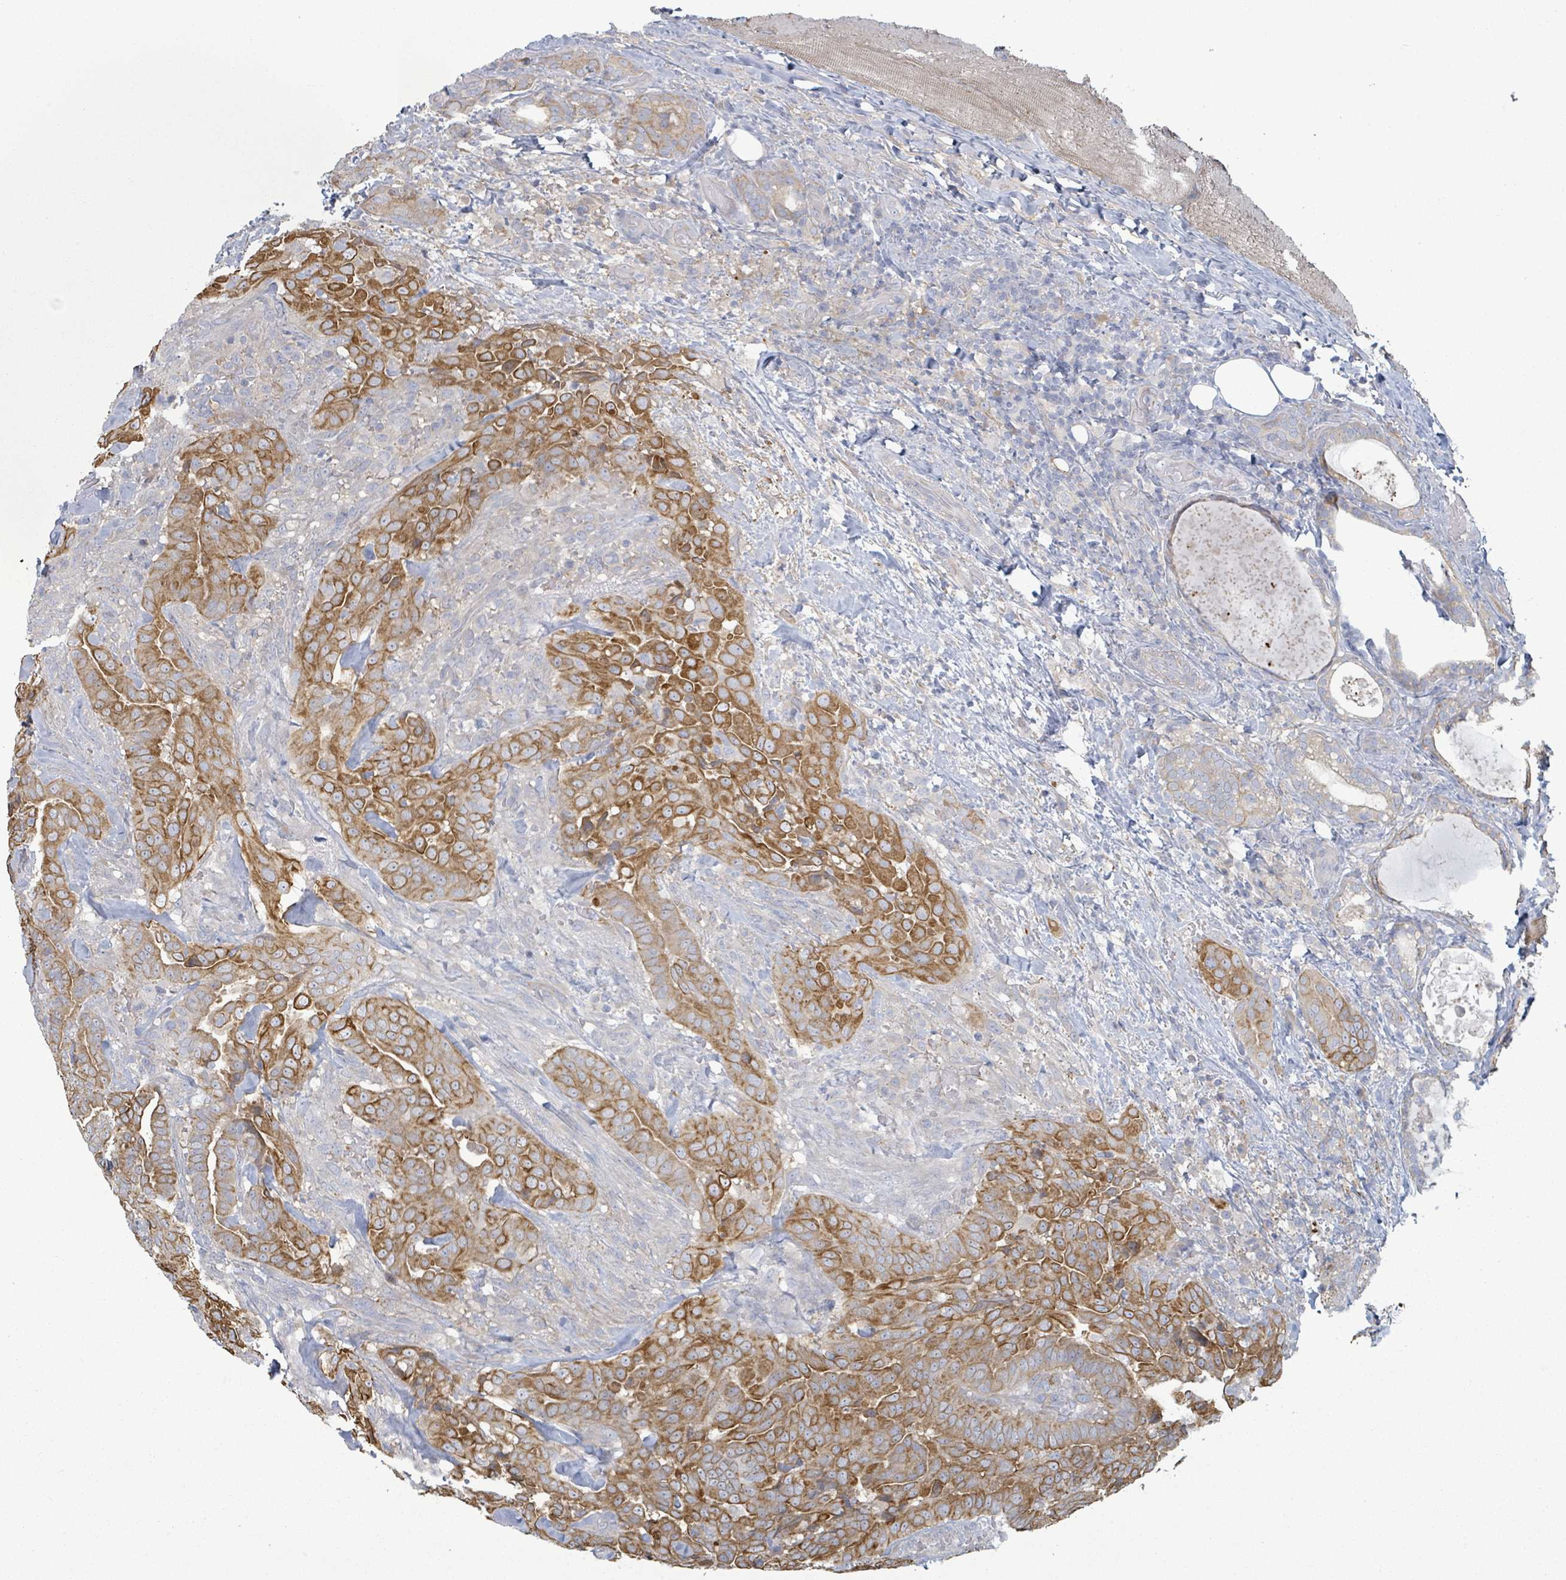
{"staining": {"intensity": "moderate", "quantity": ">75%", "location": "cytoplasmic/membranous"}, "tissue": "thyroid cancer", "cell_type": "Tumor cells", "image_type": "cancer", "snomed": [{"axis": "morphology", "description": "Papillary adenocarcinoma, NOS"}, {"axis": "topography", "description": "Thyroid gland"}], "caption": "This photomicrograph reveals IHC staining of human thyroid cancer (papillary adenocarcinoma), with medium moderate cytoplasmic/membranous staining in approximately >75% of tumor cells.", "gene": "COL13A1", "patient": {"sex": "male", "age": 61}}